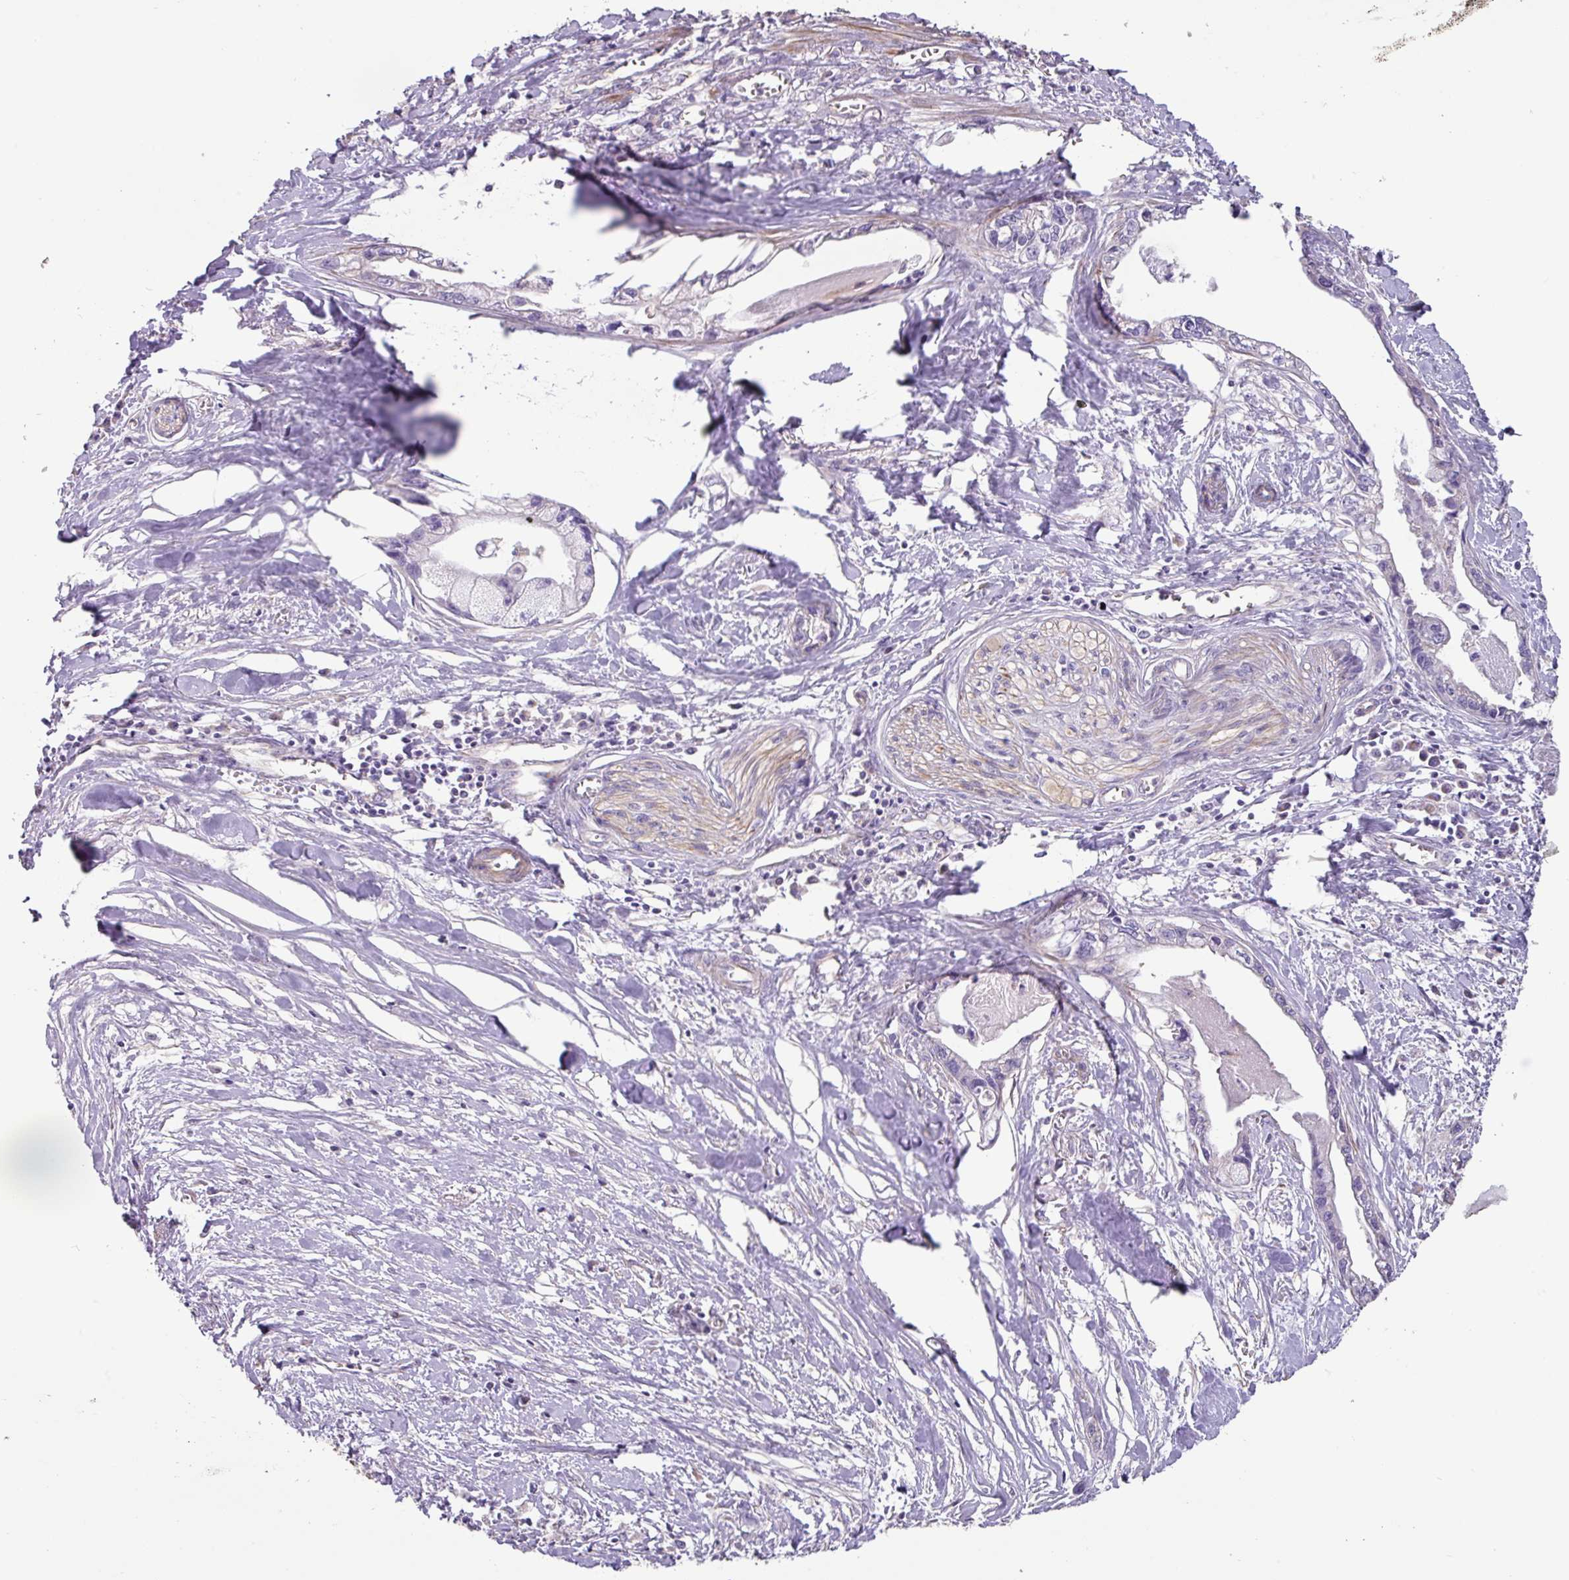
{"staining": {"intensity": "negative", "quantity": "none", "location": "none"}, "tissue": "pancreatic cancer", "cell_type": "Tumor cells", "image_type": "cancer", "snomed": [{"axis": "morphology", "description": "Adenocarcinoma, NOS"}, {"axis": "topography", "description": "Pancreas"}], "caption": "IHC of human pancreatic adenocarcinoma exhibits no staining in tumor cells. The staining is performed using DAB brown chromogen with nuclei counter-stained in using hematoxylin.", "gene": "MRRF", "patient": {"sex": "male", "age": 61}}